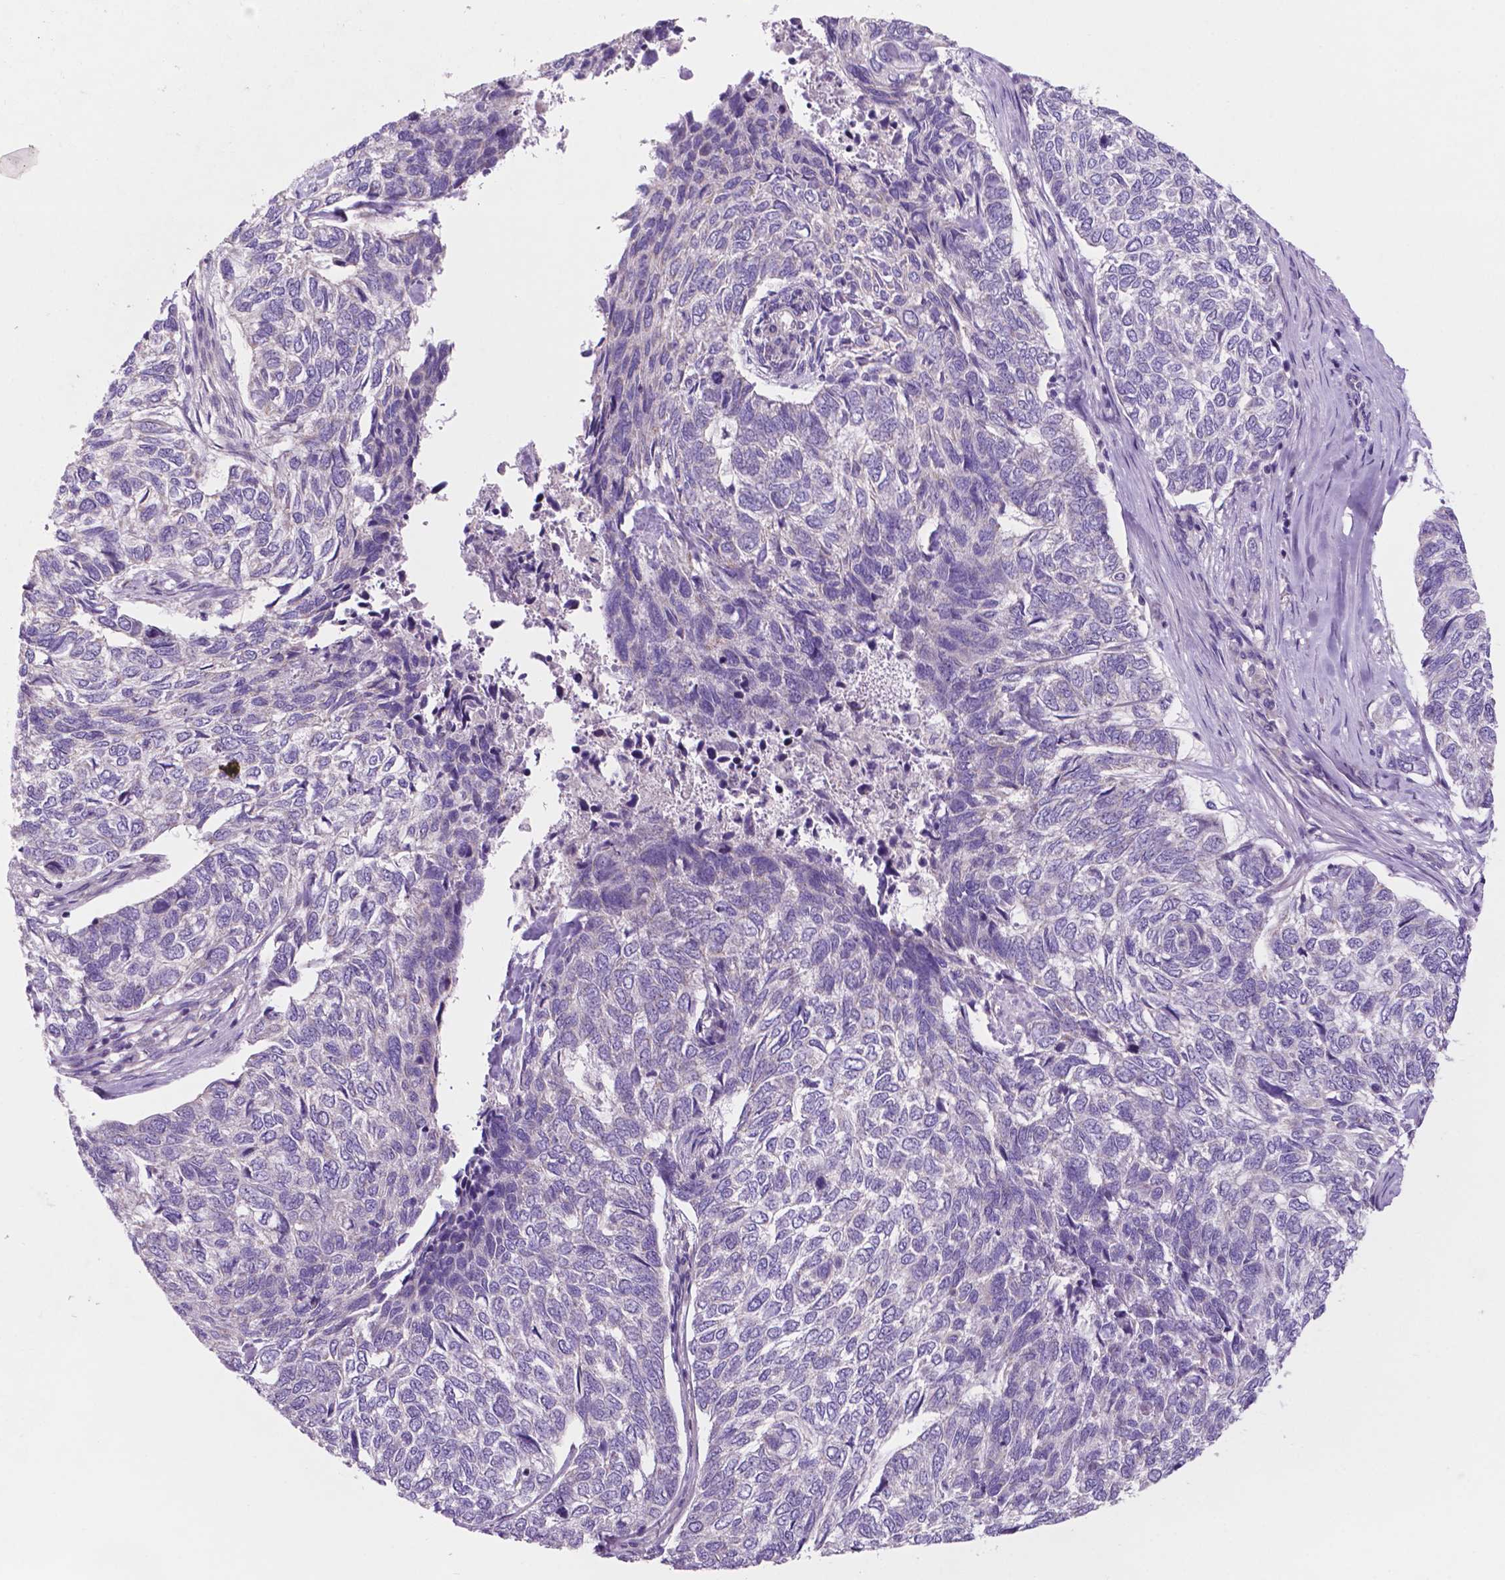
{"staining": {"intensity": "negative", "quantity": "none", "location": "none"}, "tissue": "skin cancer", "cell_type": "Tumor cells", "image_type": "cancer", "snomed": [{"axis": "morphology", "description": "Basal cell carcinoma"}, {"axis": "topography", "description": "Skin"}], "caption": "The IHC histopathology image has no significant expression in tumor cells of basal cell carcinoma (skin) tissue.", "gene": "FAM50B", "patient": {"sex": "female", "age": 65}}